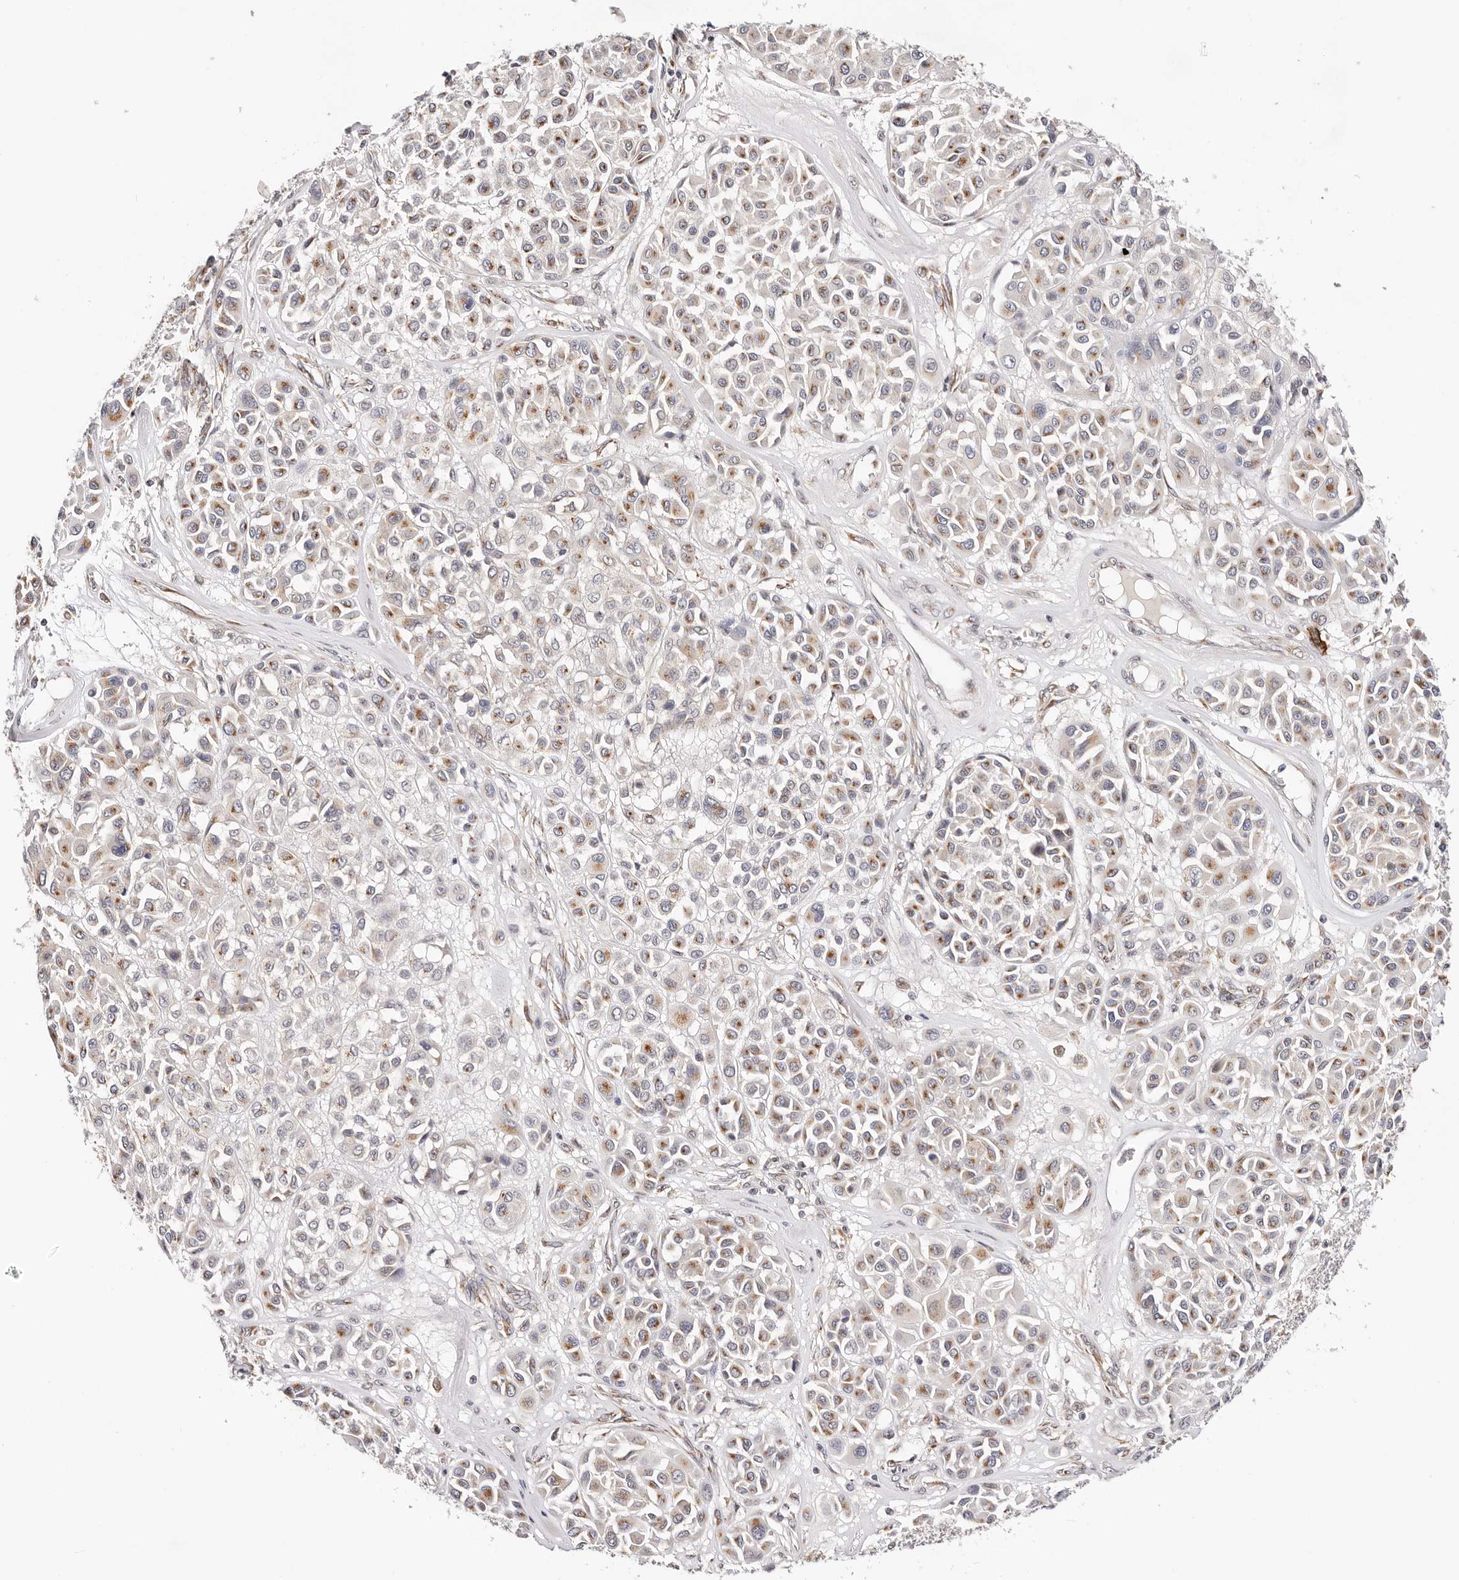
{"staining": {"intensity": "moderate", "quantity": ">75%", "location": "cytoplasmic/membranous"}, "tissue": "melanoma", "cell_type": "Tumor cells", "image_type": "cancer", "snomed": [{"axis": "morphology", "description": "Malignant melanoma, Metastatic site"}, {"axis": "topography", "description": "Soft tissue"}], "caption": "Immunohistochemistry staining of malignant melanoma (metastatic site), which demonstrates medium levels of moderate cytoplasmic/membranous staining in approximately >75% of tumor cells indicating moderate cytoplasmic/membranous protein expression. The staining was performed using DAB (3,3'-diaminobenzidine) (brown) for protein detection and nuclei were counterstained in hematoxylin (blue).", "gene": "VIPAS39", "patient": {"sex": "male", "age": 41}}